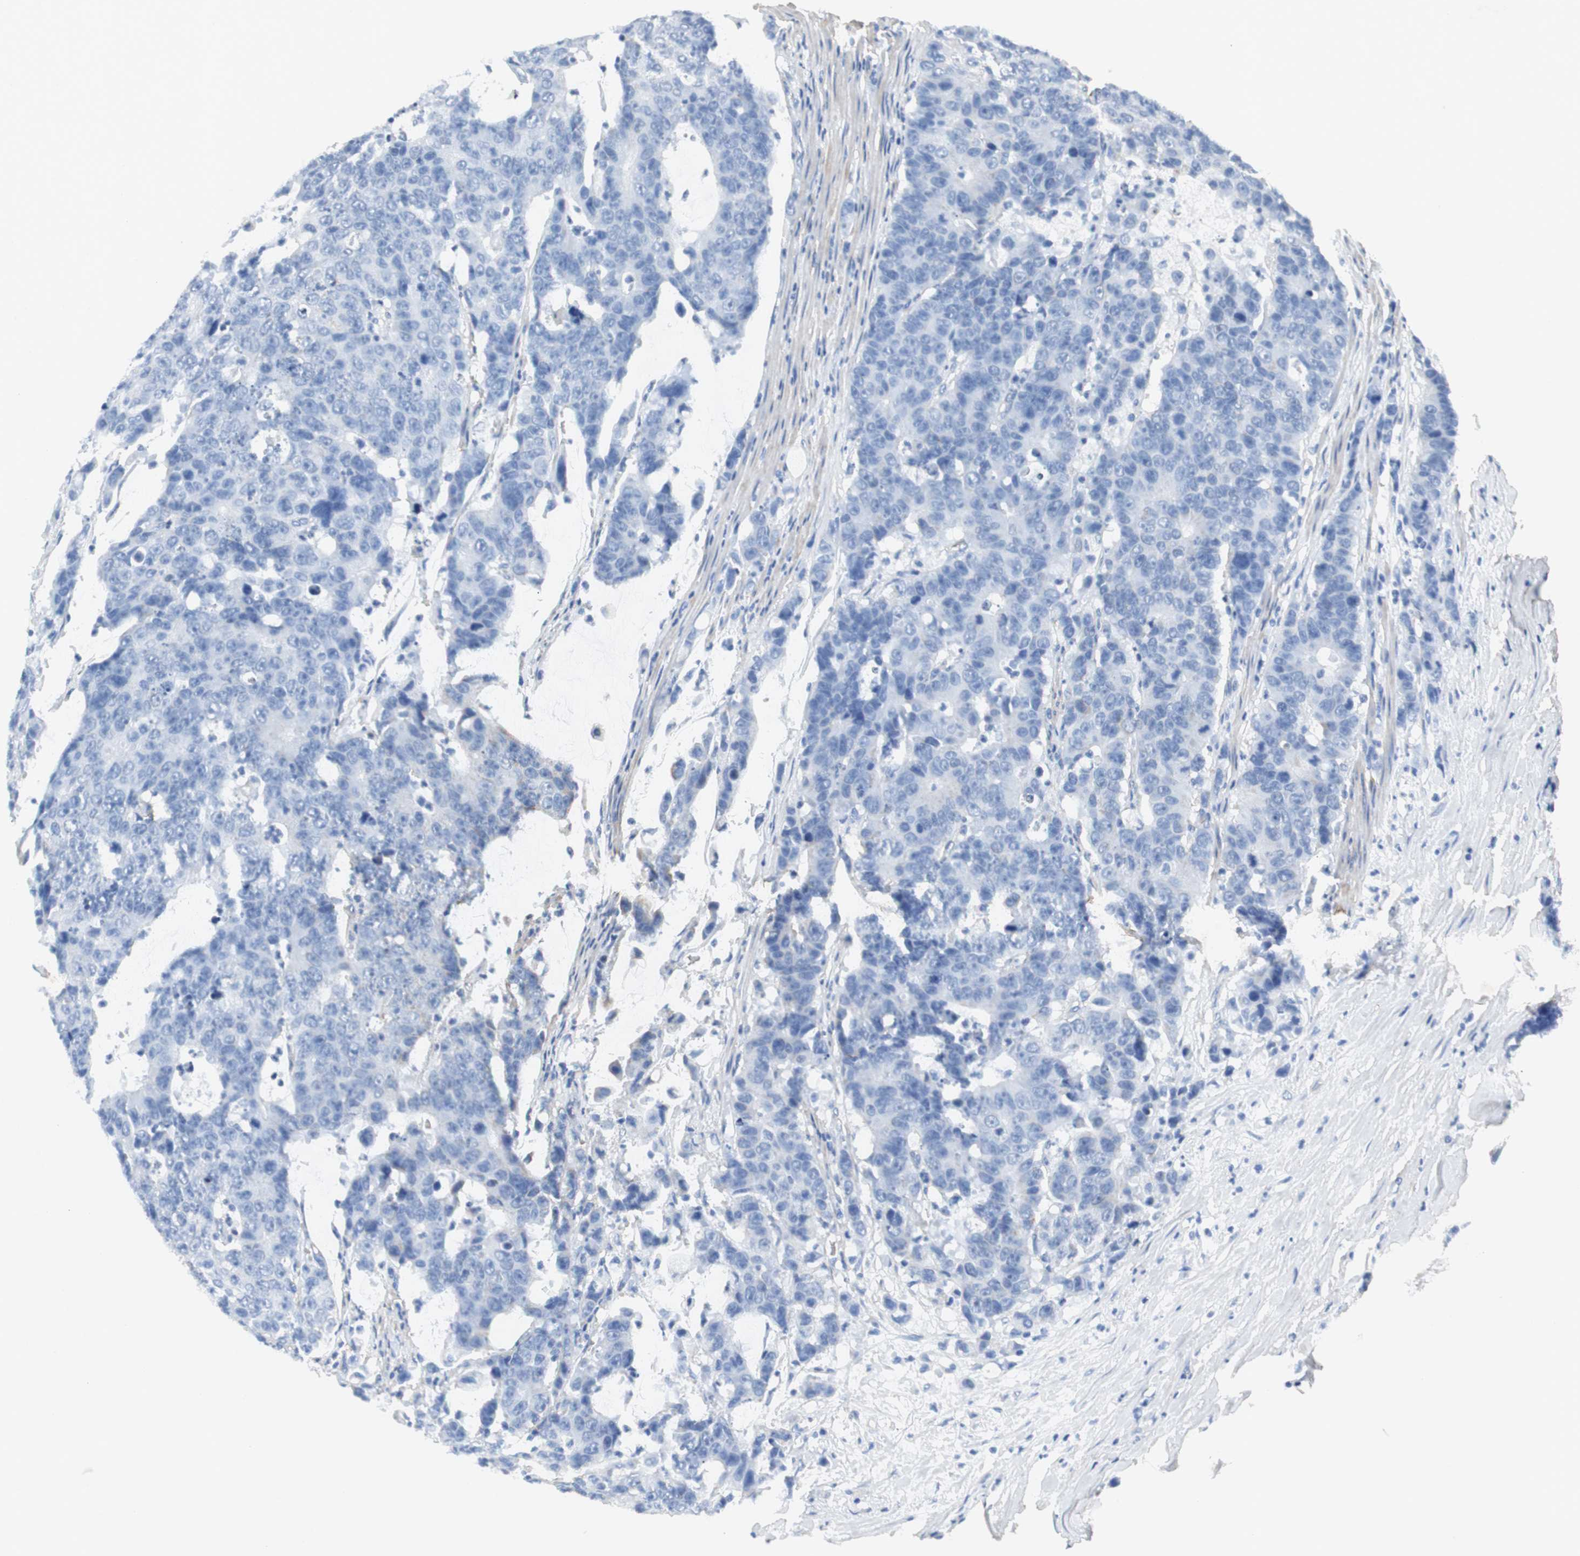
{"staining": {"intensity": "negative", "quantity": "none", "location": "none"}, "tissue": "colorectal cancer", "cell_type": "Tumor cells", "image_type": "cancer", "snomed": [{"axis": "morphology", "description": "Adenocarcinoma, NOS"}, {"axis": "topography", "description": "Colon"}], "caption": "High magnification brightfield microscopy of colorectal cancer stained with DAB (3,3'-diaminobenzidine) (brown) and counterstained with hematoxylin (blue): tumor cells show no significant staining. The staining is performed using DAB brown chromogen with nuclei counter-stained in using hematoxylin.", "gene": "NNT", "patient": {"sex": "female", "age": 86}}